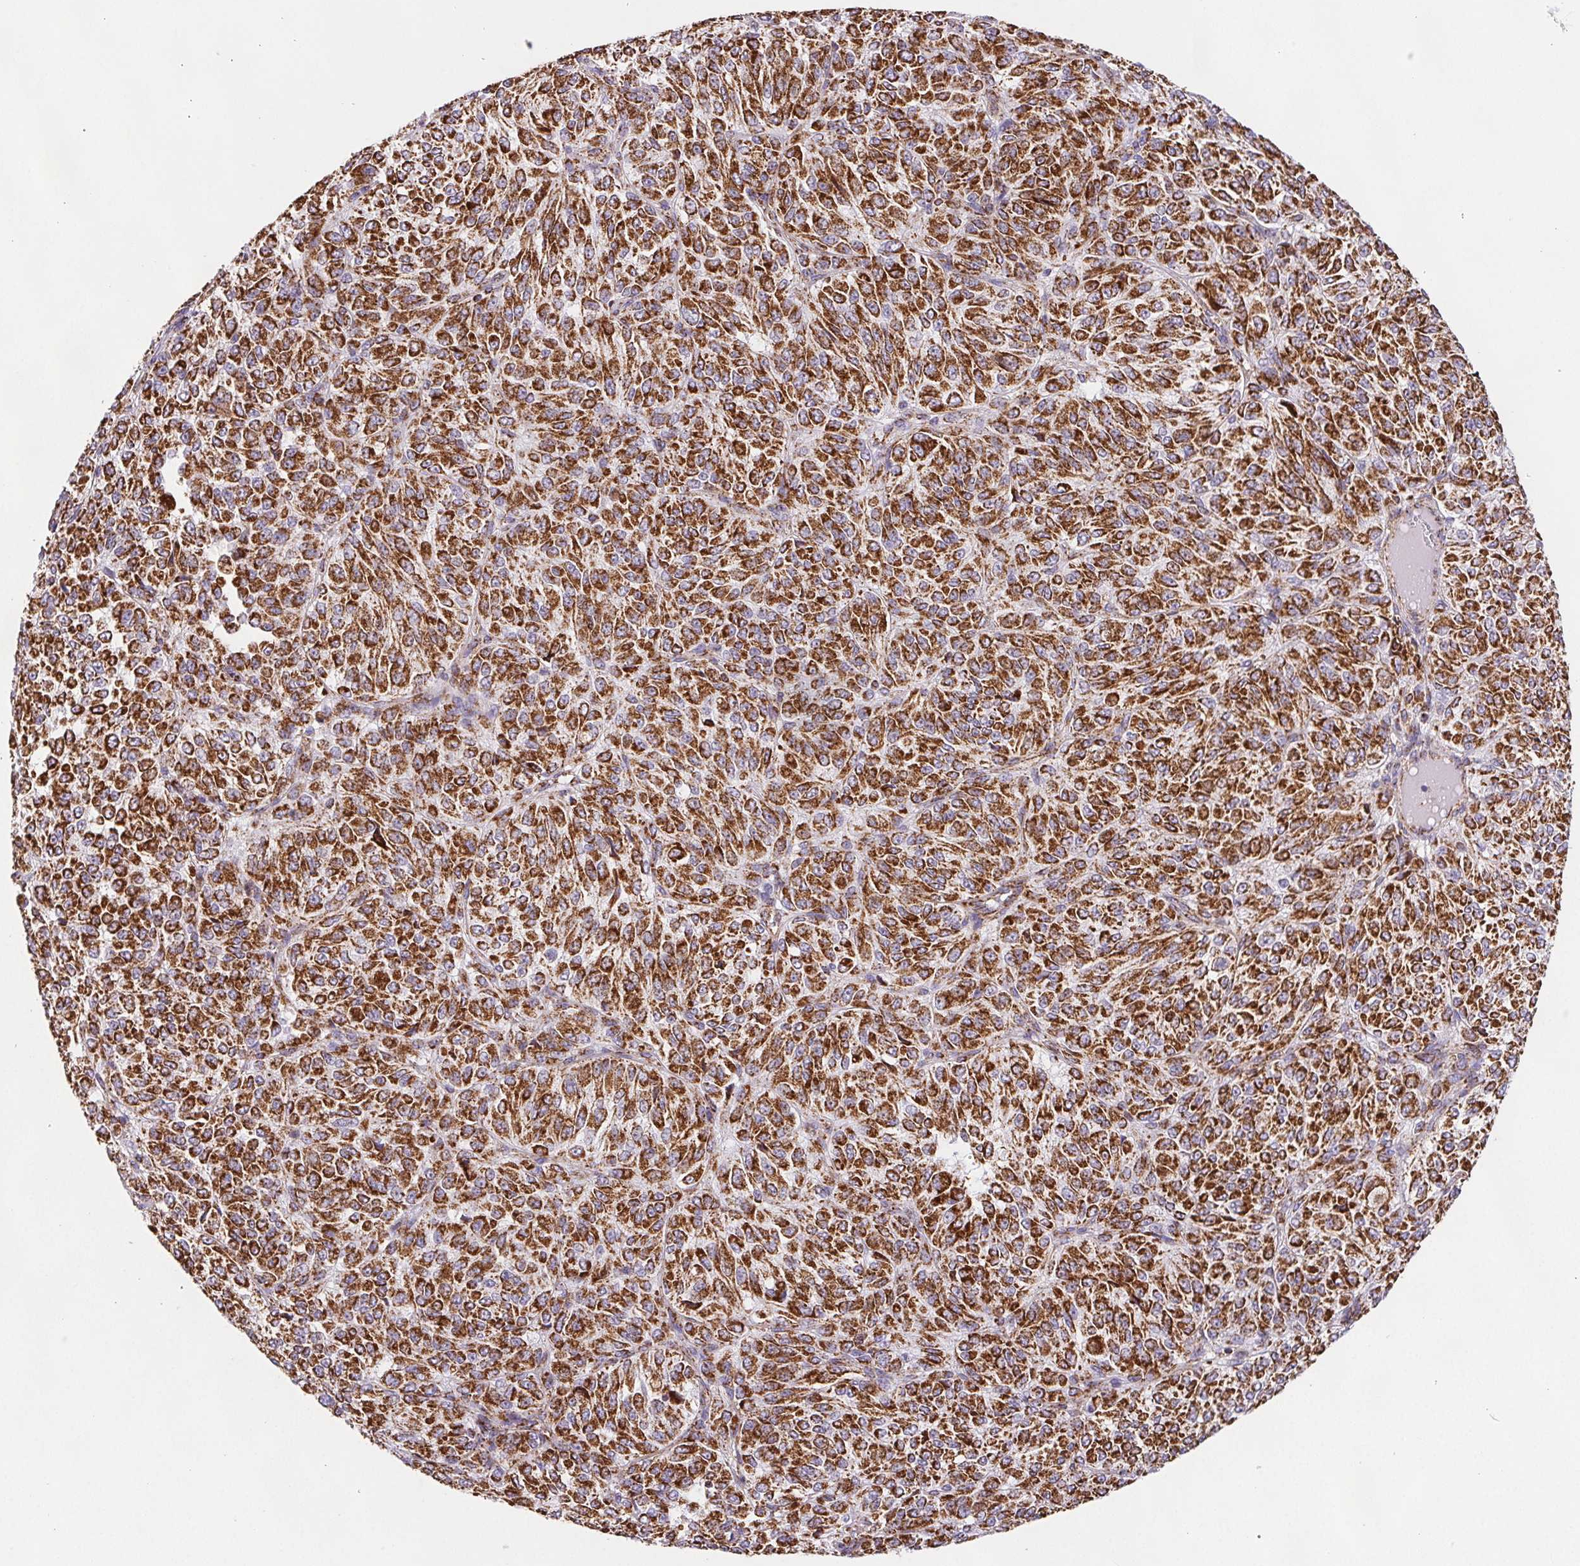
{"staining": {"intensity": "strong", "quantity": ">75%", "location": "cytoplasmic/membranous"}, "tissue": "melanoma", "cell_type": "Tumor cells", "image_type": "cancer", "snomed": [{"axis": "morphology", "description": "Malignant melanoma, Metastatic site"}, {"axis": "topography", "description": "Brain"}], "caption": "An immunohistochemistry photomicrograph of neoplastic tissue is shown. Protein staining in brown labels strong cytoplasmic/membranous positivity in melanoma within tumor cells.", "gene": "NIPSNAP2", "patient": {"sex": "female", "age": 56}}